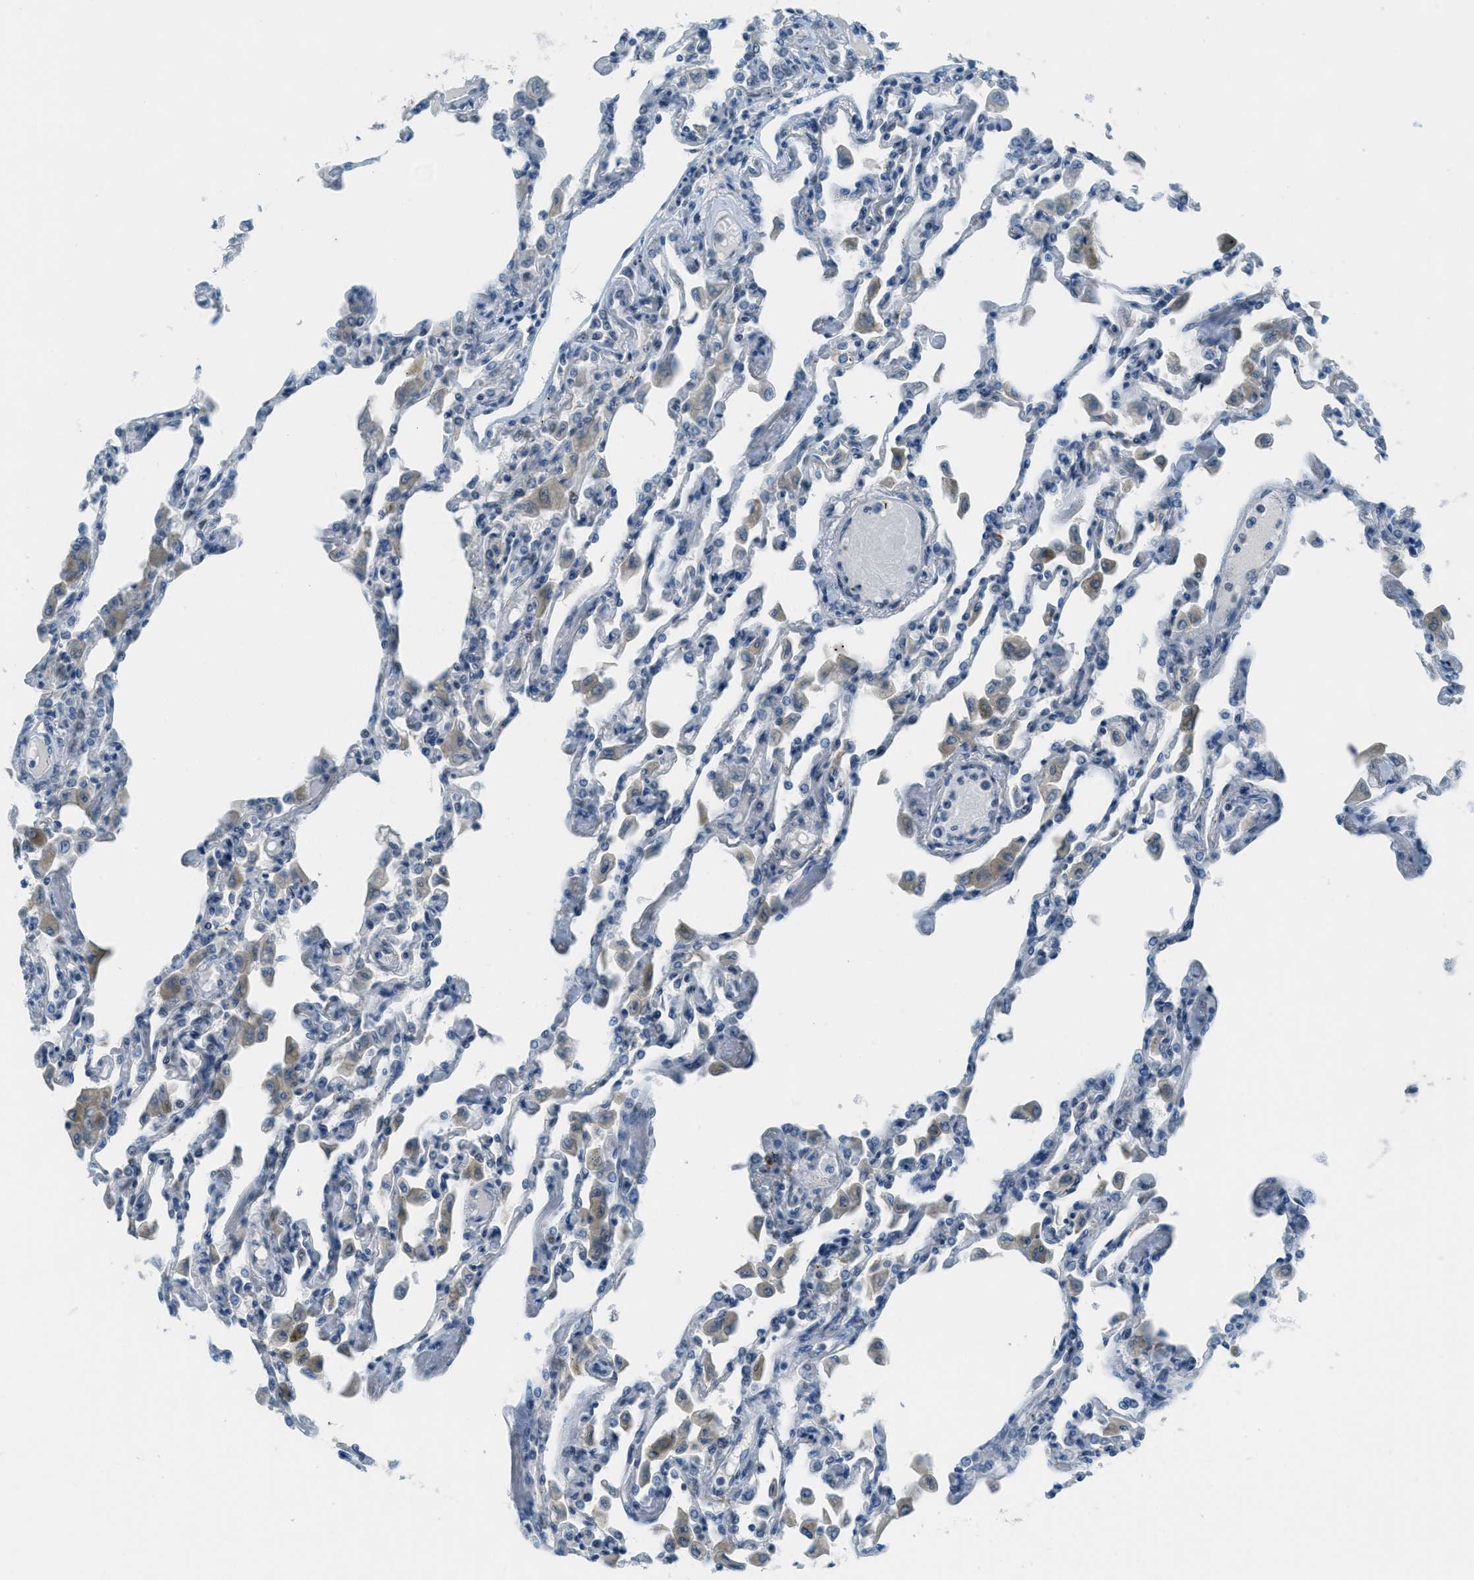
{"staining": {"intensity": "negative", "quantity": "none", "location": "none"}, "tissue": "lung", "cell_type": "Alveolar cells", "image_type": "normal", "snomed": [{"axis": "morphology", "description": "Normal tissue, NOS"}, {"axis": "topography", "description": "Bronchus"}, {"axis": "topography", "description": "Lung"}], "caption": "Lung stained for a protein using immunohistochemistry (IHC) reveals no positivity alveolar cells.", "gene": "TTC13", "patient": {"sex": "female", "age": 49}}